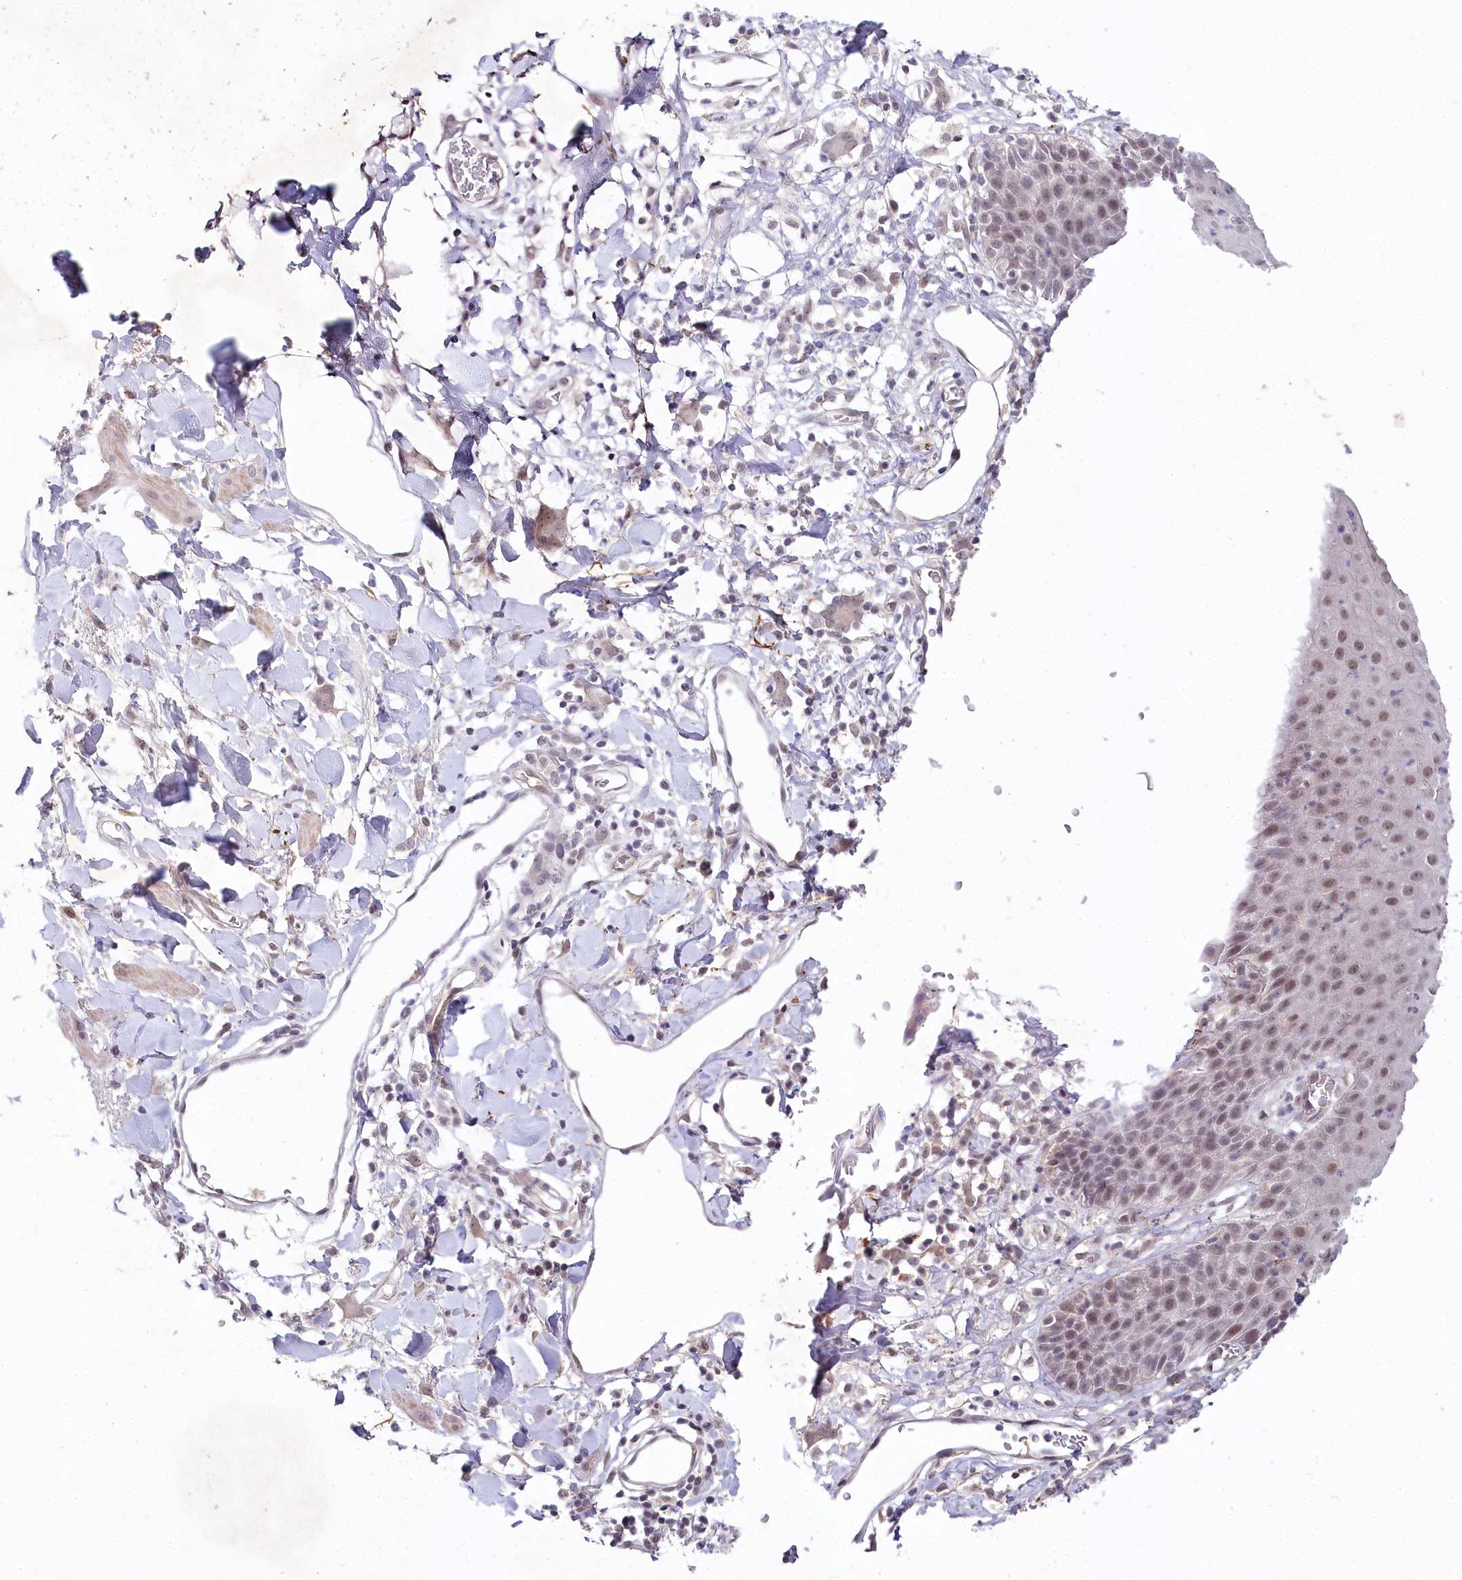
{"staining": {"intensity": "weak", "quantity": ">75%", "location": "nuclear"}, "tissue": "skin", "cell_type": "Epidermal cells", "image_type": "normal", "snomed": [{"axis": "morphology", "description": "Normal tissue, NOS"}, {"axis": "topography", "description": "Vulva"}], "caption": "Epidermal cells demonstrate weak nuclear positivity in about >75% of cells in normal skin. (DAB IHC, brown staining for protein, blue staining for nuclei).", "gene": "AMTN", "patient": {"sex": "female", "age": 68}}